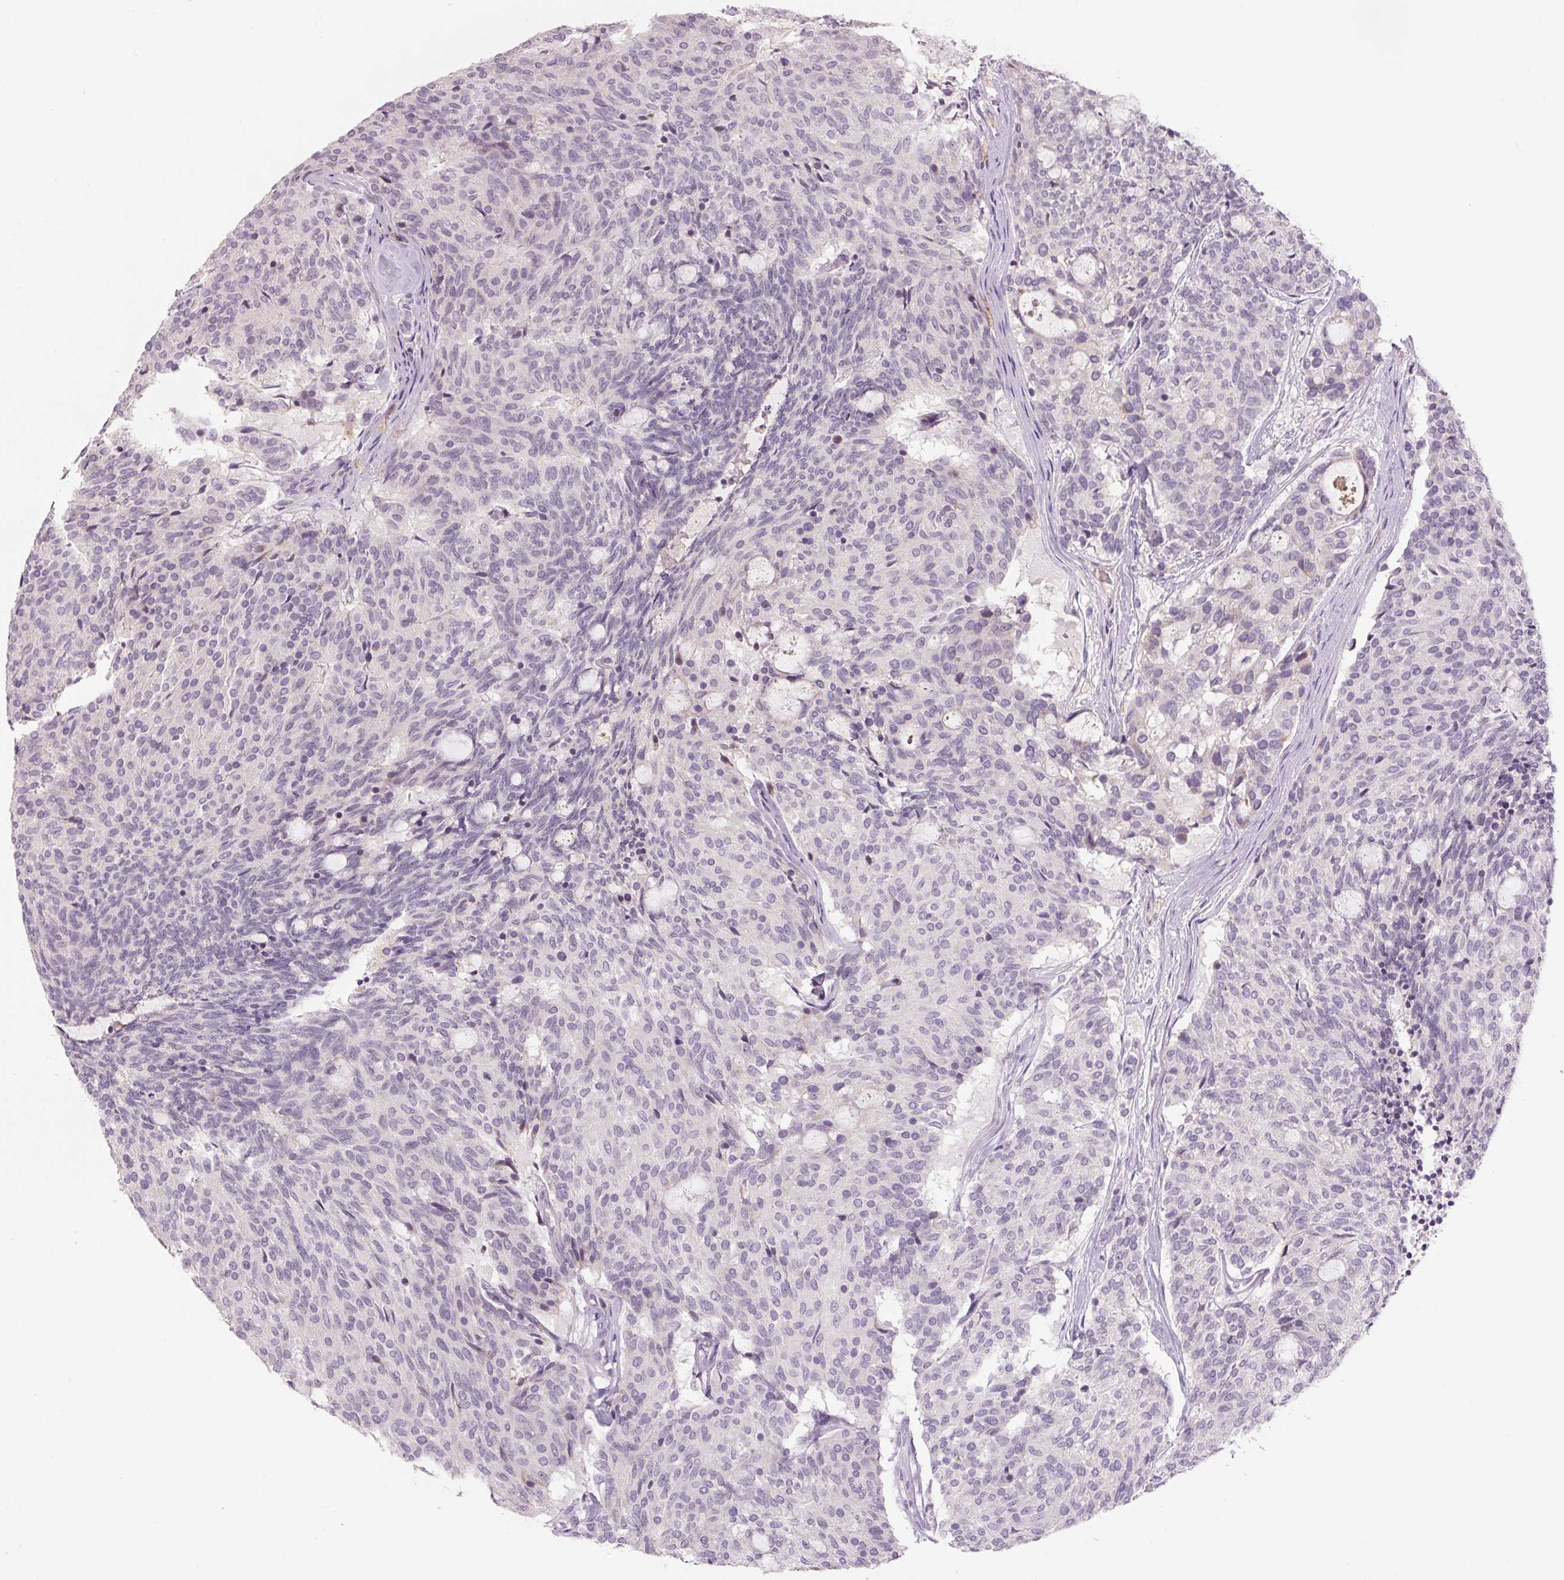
{"staining": {"intensity": "negative", "quantity": "none", "location": "none"}, "tissue": "carcinoid", "cell_type": "Tumor cells", "image_type": "cancer", "snomed": [{"axis": "morphology", "description": "Carcinoid, malignant, NOS"}, {"axis": "topography", "description": "Pancreas"}], "caption": "An immunohistochemistry (IHC) image of carcinoid is shown. There is no staining in tumor cells of carcinoid. Brightfield microscopy of immunohistochemistry stained with DAB (brown) and hematoxylin (blue), captured at high magnification.", "gene": "TMEM100", "patient": {"sex": "female", "age": 54}}